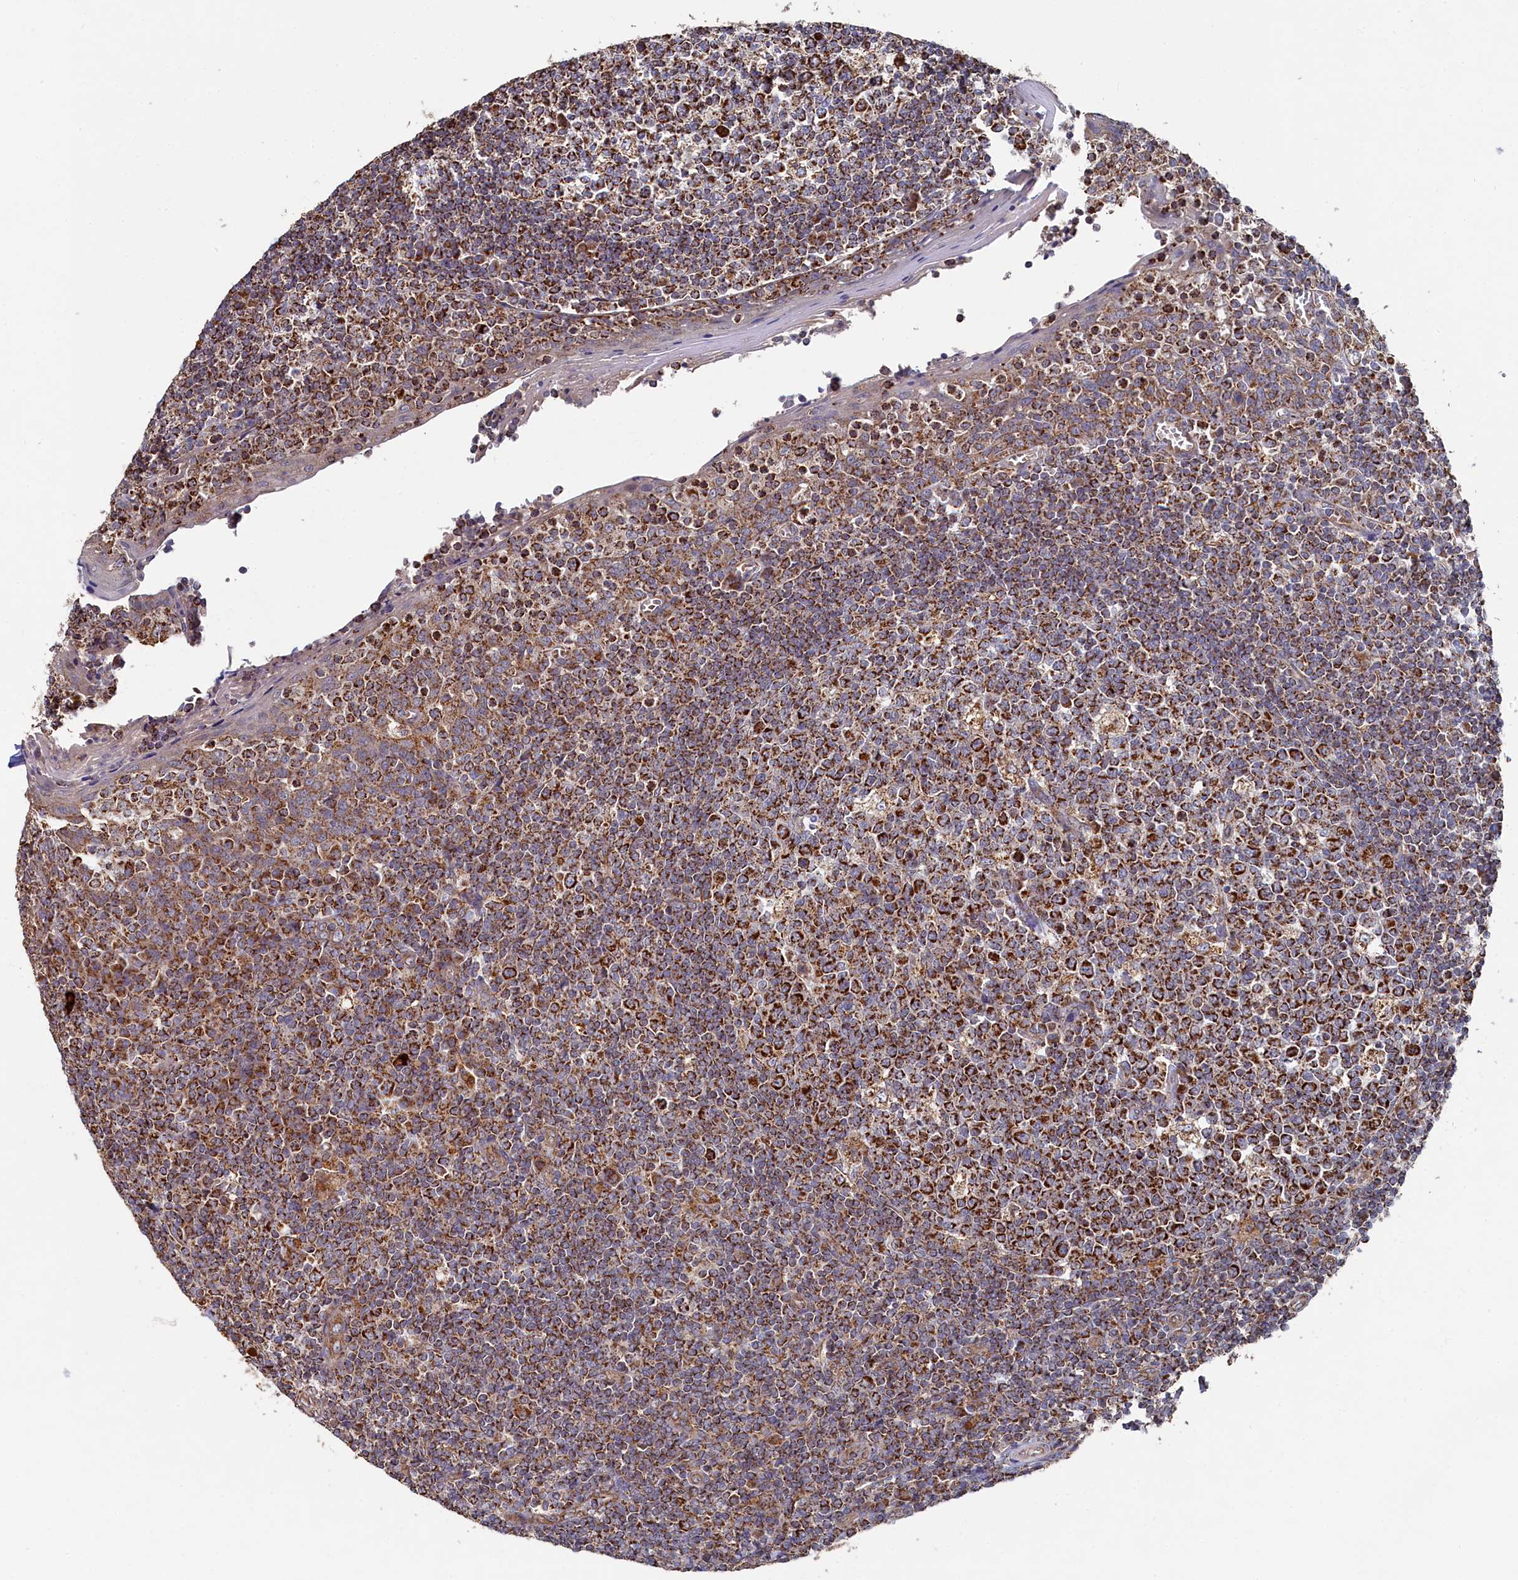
{"staining": {"intensity": "moderate", "quantity": ">75%", "location": "cytoplasmic/membranous"}, "tissue": "tonsil", "cell_type": "Germinal center cells", "image_type": "normal", "snomed": [{"axis": "morphology", "description": "Normal tissue, NOS"}, {"axis": "topography", "description": "Tonsil"}], "caption": "Immunohistochemical staining of normal human tonsil reveals >75% levels of moderate cytoplasmic/membranous protein expression in approximately >75% of germinal center cells.", "gene": "HAUS2", "patient": {"sex": "female", "age": 19}}